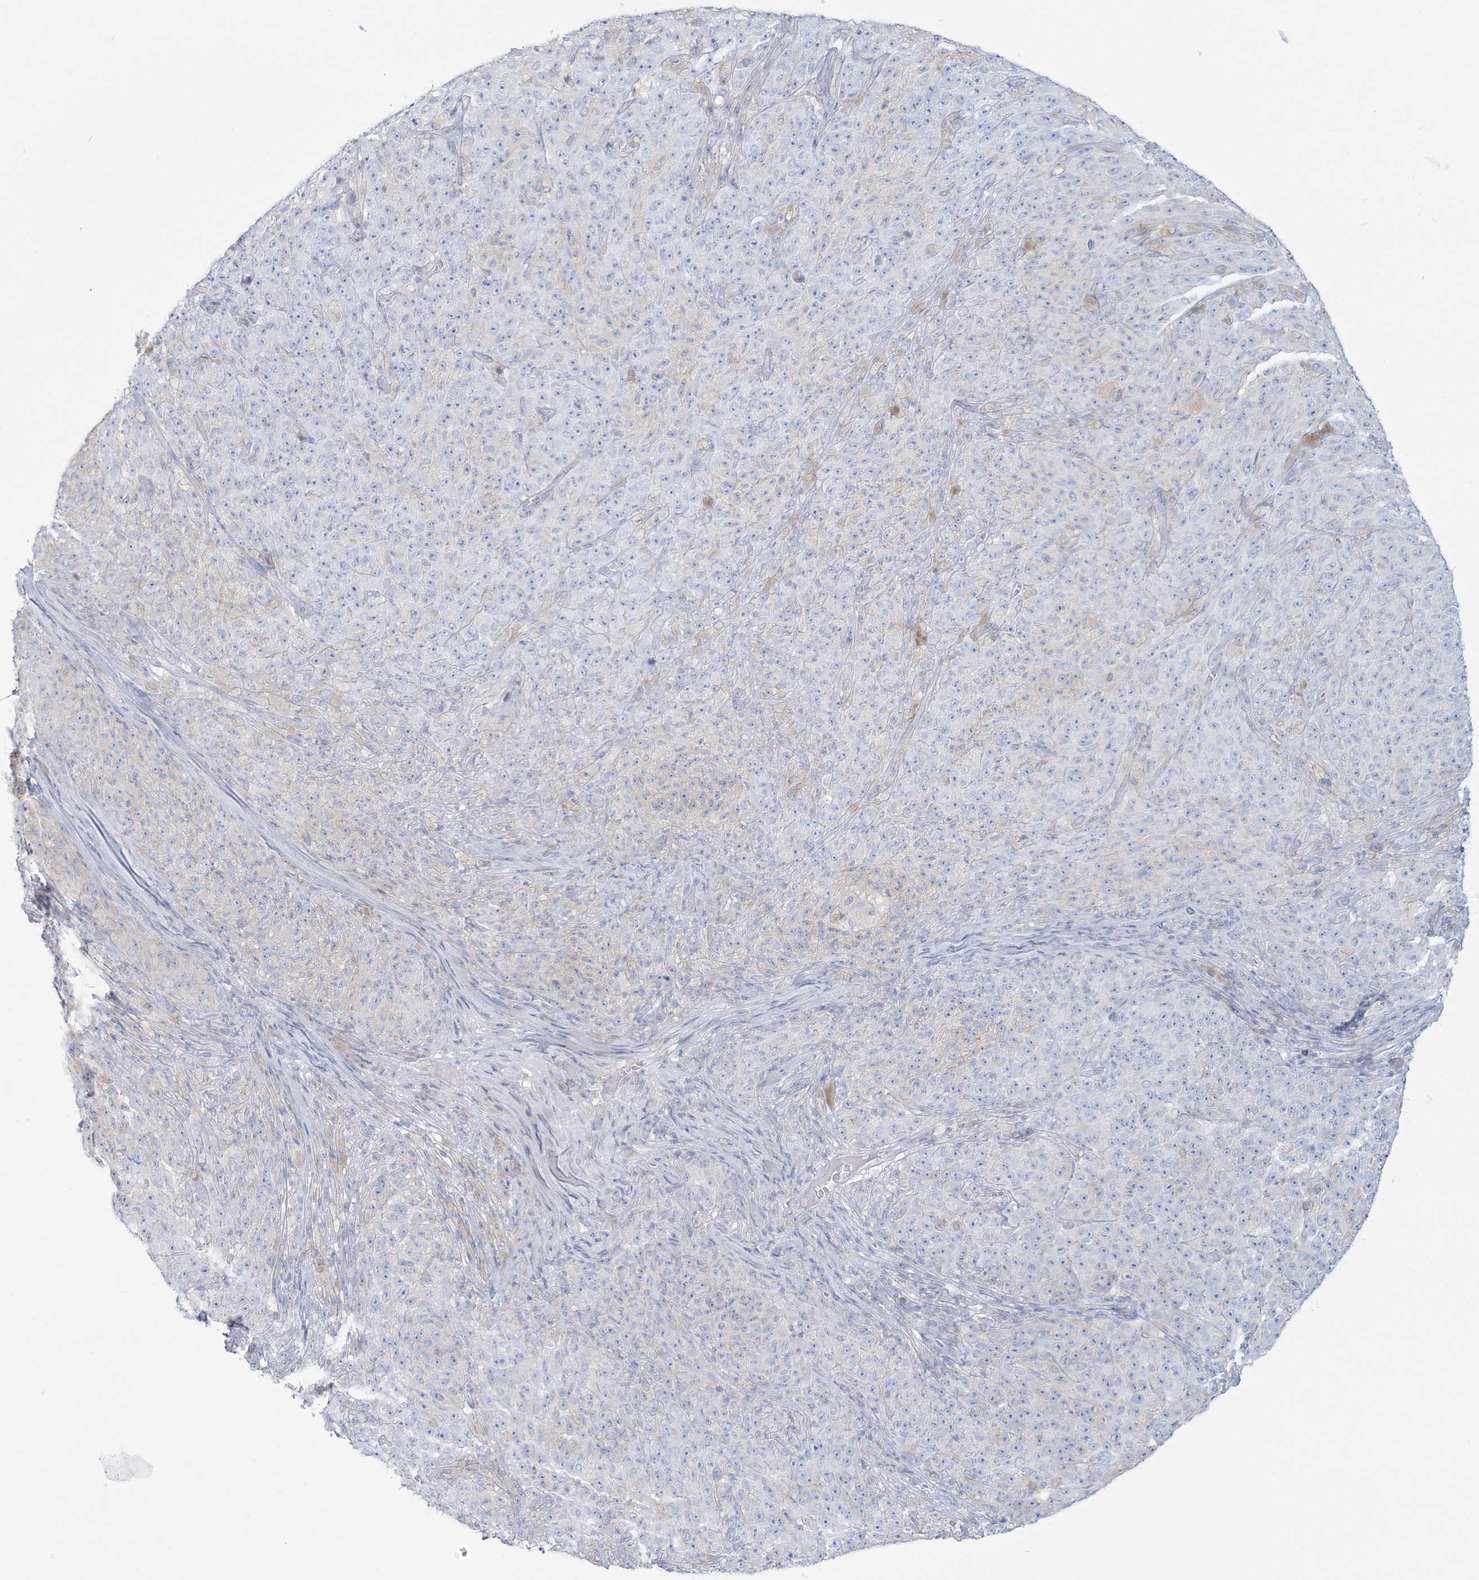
{"staining": {"intensity": "negative", "quantity": "none", "location": "none"}, "tissue": "melanoma", "cell_type": "Tumor cells", "image_type": "cancer", "snomed": [{"axis": "morphology", "description": "Malignant melanoma, NOS"}, {"axis": "topography", "description": "Skin"}], "caption": "High power microscopy image of an immunohistochemistry (IHC) photomicrograph of melanoma, revealing no significant expression in tumor cells. The staining was performed using DAB to visualize the protein expression in brown, while the nuclei were stained in blue with hematoxylin (Magnification: 20x).", "gene": "ADGB", "patient": {"sex": "female", "age": 82}}